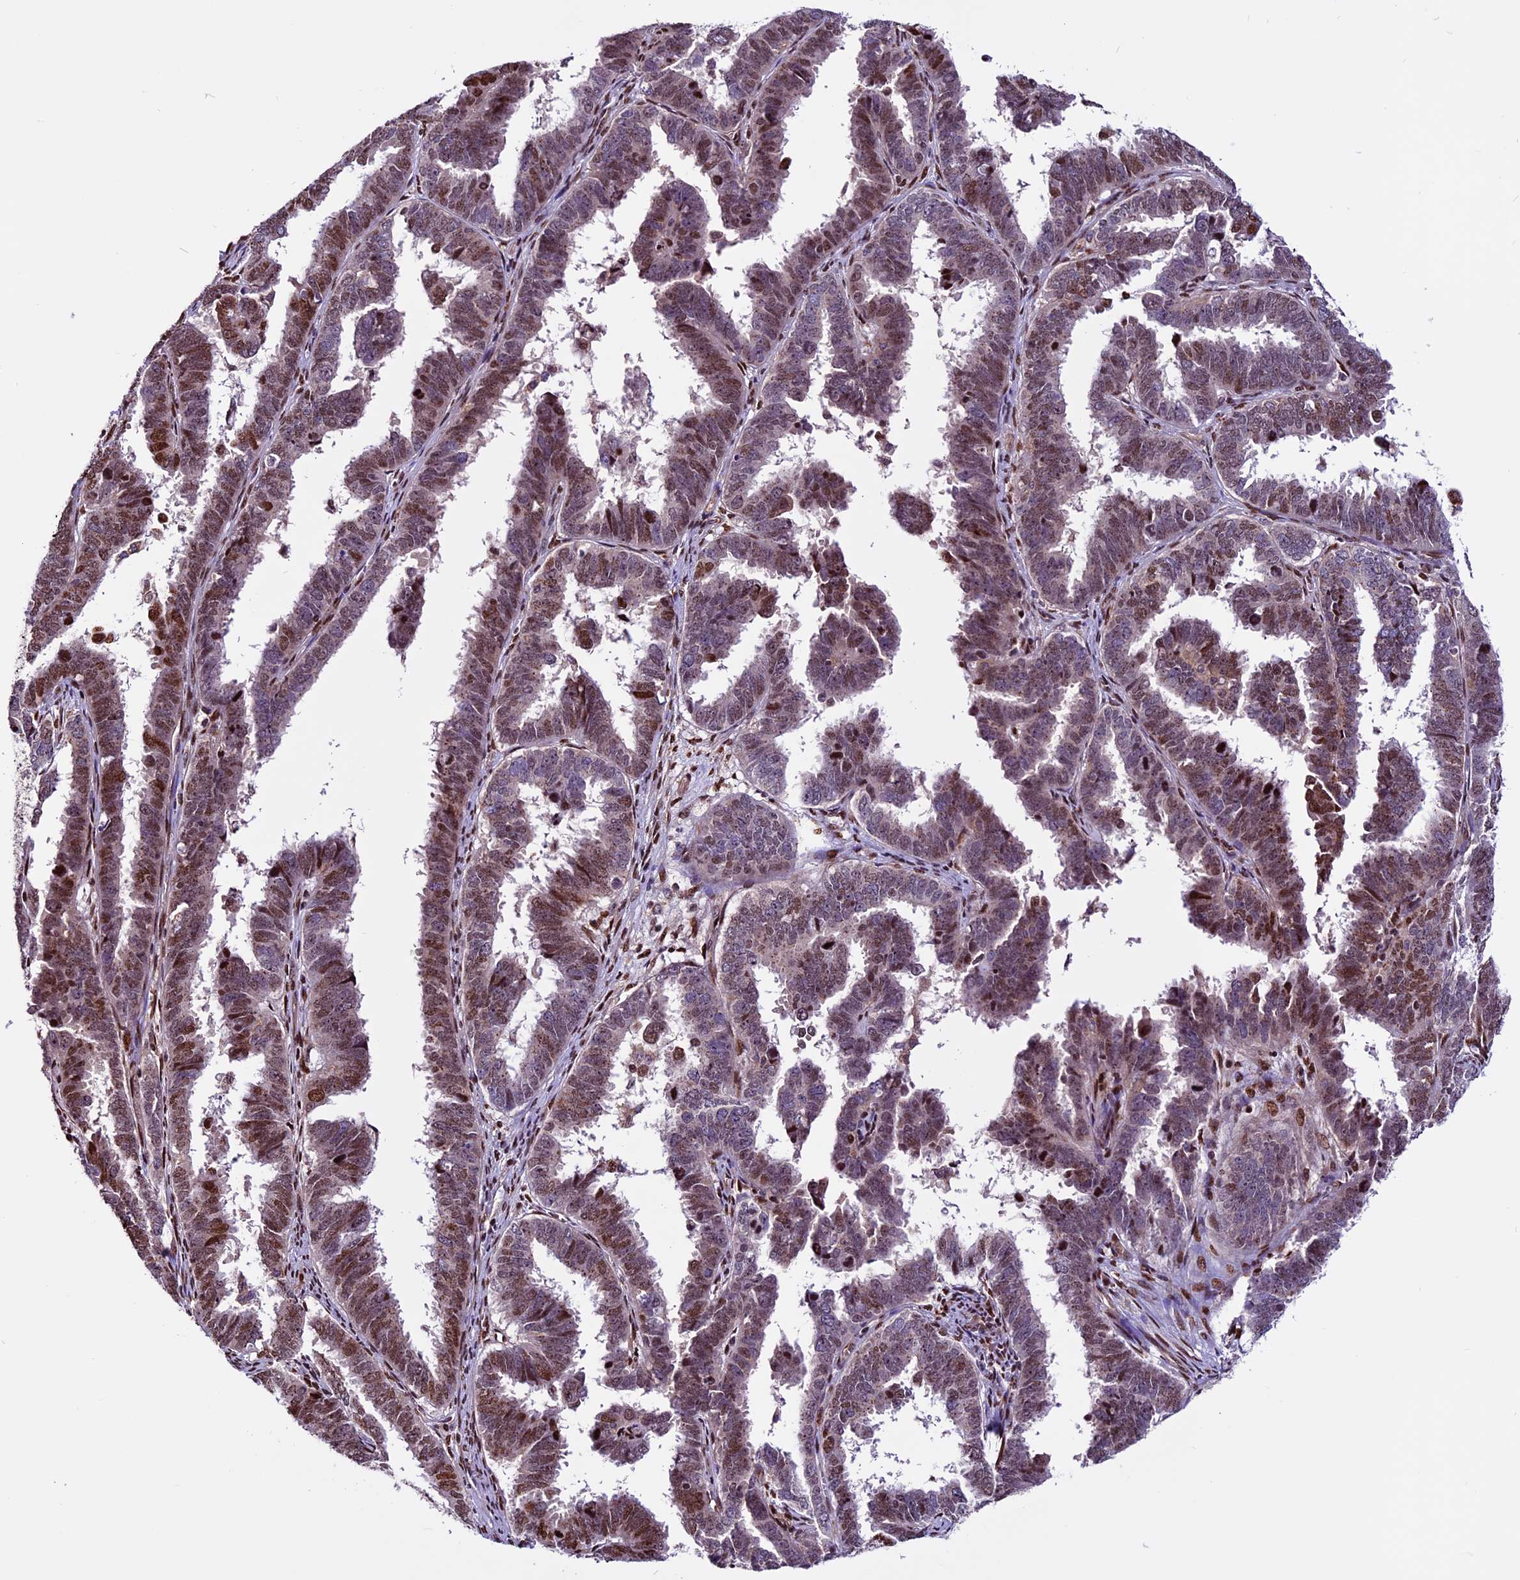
{"staining": {"intensity": "moderate", "quantity": ">75%", "location": "nuclear"}, "tissue": "endometrial cancer", "cell_type": "Tumor cells", "image_type": "cancer", "snomed": [{"axis": "morphology", "description": "Adenocarcinoma, NOS"}, {"axis": "topography", "description": "Endometrium"}], "caption": "Moderate nuclear positivity is present in approximately >75% of tumor cells in endometrial cancer. The staining is performed using DAB brown chromogen to label protein expression. The nuclei are counter-stained blue using hematoxylin.", "gene": "RINL", "patient": {"sex": "female", "age": 75}}